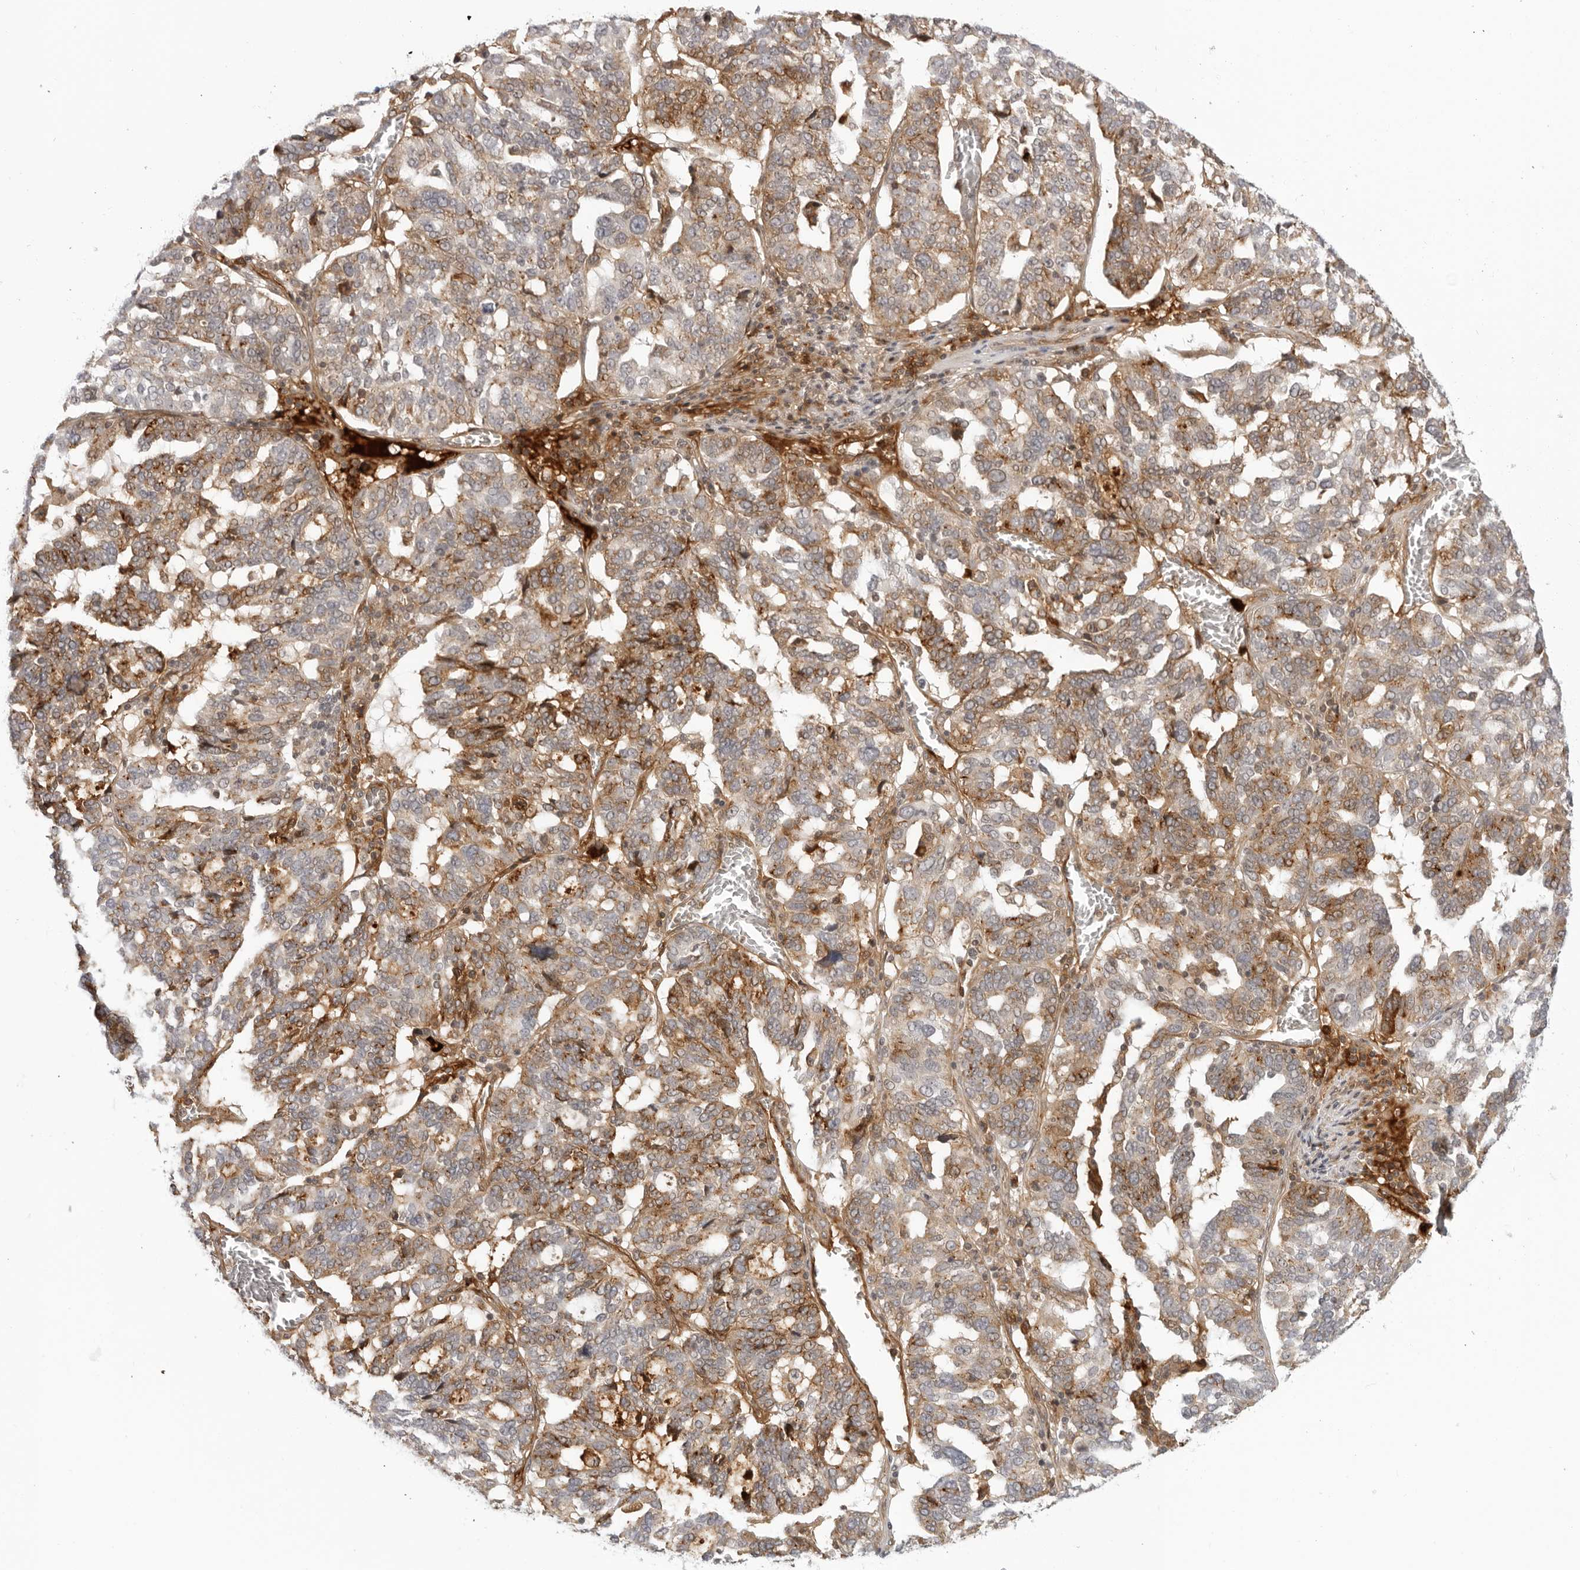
{"staining": {"intensity": "strong", "quantity": "25%-75%", "location": "cytoplasmic/membranous"}, "tissue": "ovarian cancer", "cell_type": "Tumor cells", "image_type": "cancer", "snomed": [{"axis": "morphology", "description": "Cystadenocarcinoma, serous, NOS"}, {"axis": "topography", "description": "Ovary"}], "caption": "A brown stain highlights strong cytoplasmic/membranous staining of a protein in human ovarian cancer tumor cells.", "gene": "SUGCT", "patient": {"sex": "female", "age": 59}}